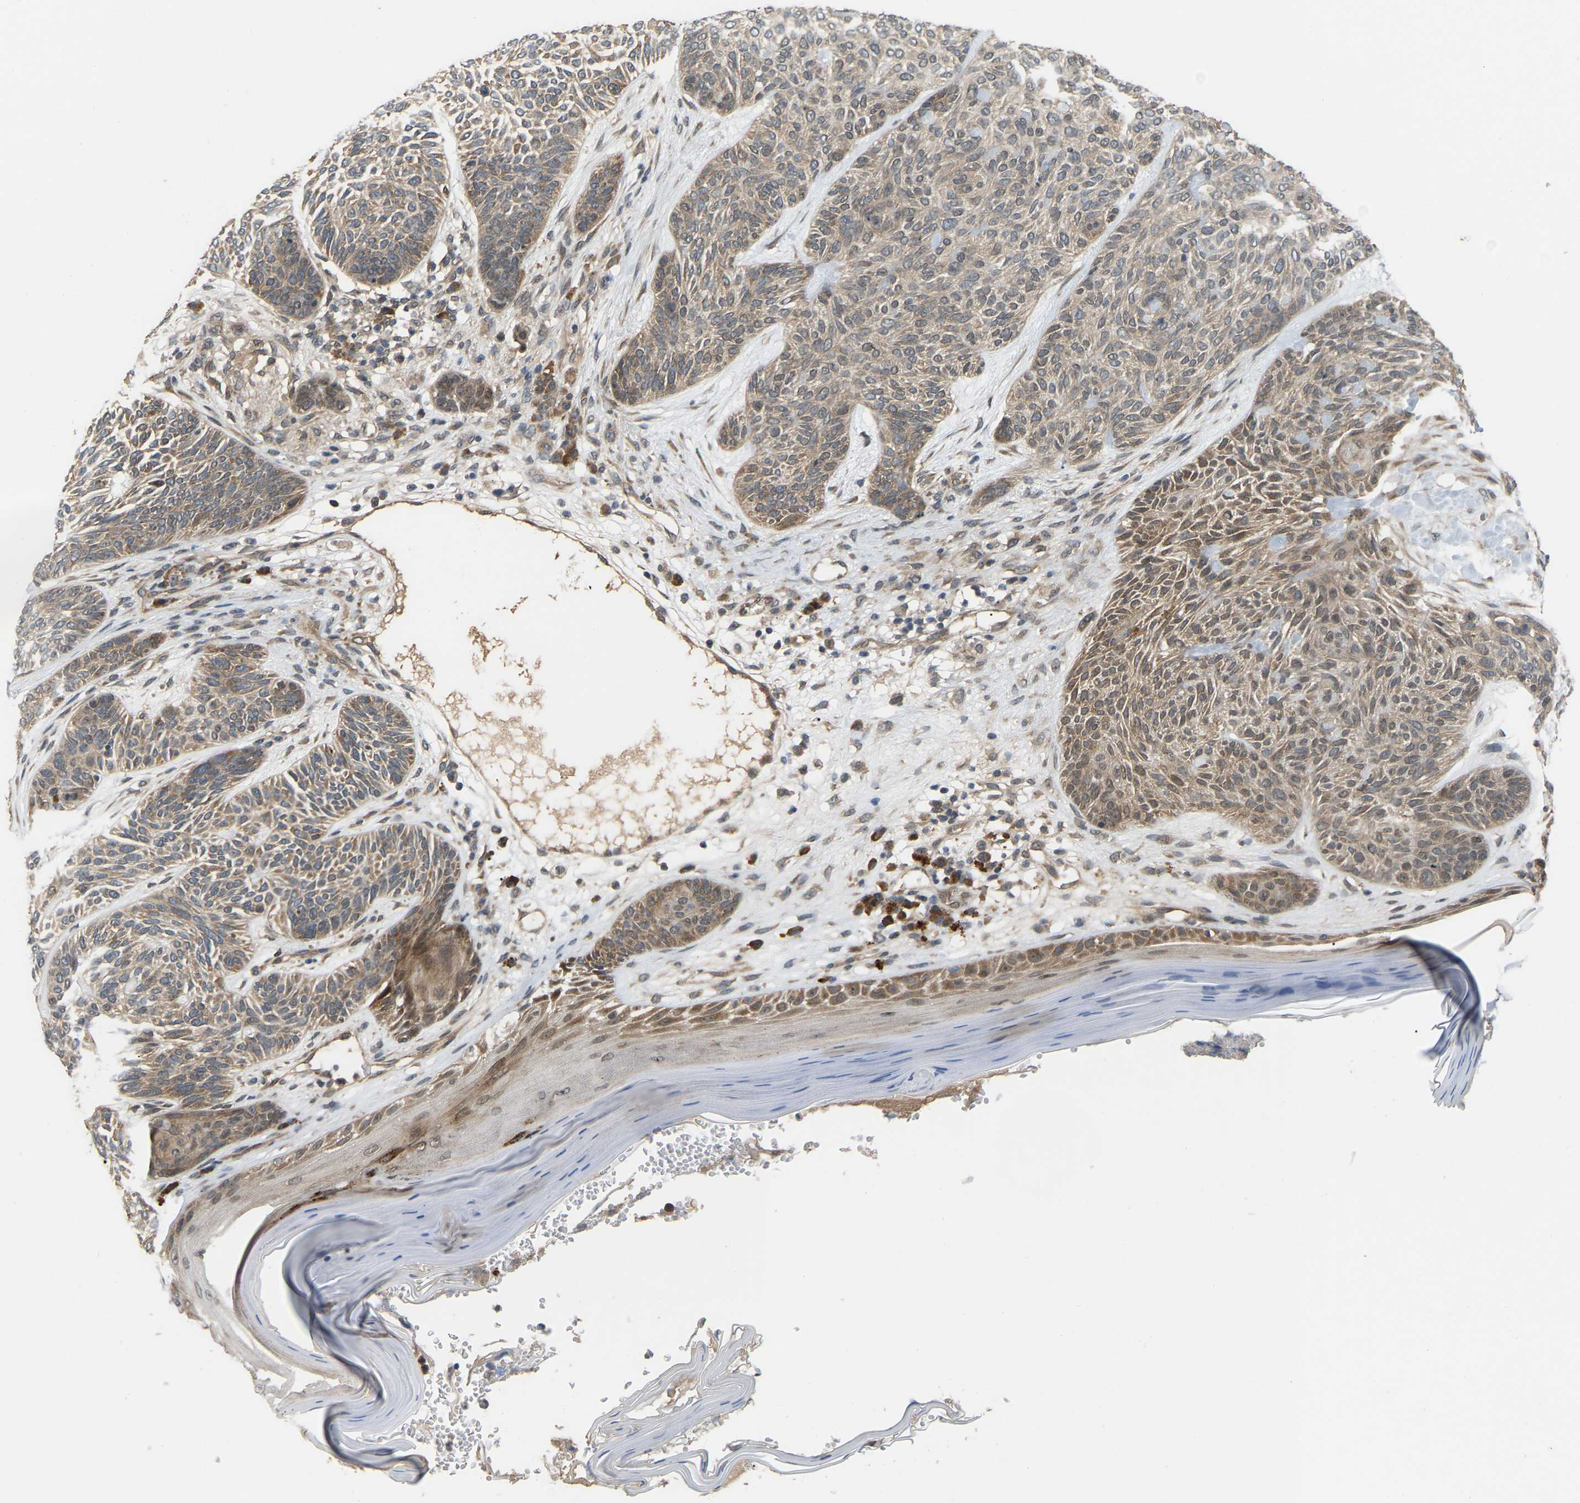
{"staining": {"intensity": "moderate", "quantity": "25%-75%", "location": "cytoplasmic/membranous"}, "tissue": "skin cancer", "cell_type": "Tumor cells", "image_type": "cancer", "snomed": [{"axis": "morphology", "description": "Basal cell carcinoma"}, {"axis": "topography", "description": "Skin"}], "caption": "Immunohistochemical staining of skin cancer (basal cell carcinoma) displays moderate cytoplasmic/membranous protein staining in about 25%-75% of tumor cells. The staining is performed using DAB (3,3'-diaminobenzidine) brown chromogen to label protein expression. The nuclei are counter-stained blue using hematoxylin.", "gene": "CROT", "patient": {"sex": "male", "age": 55}}